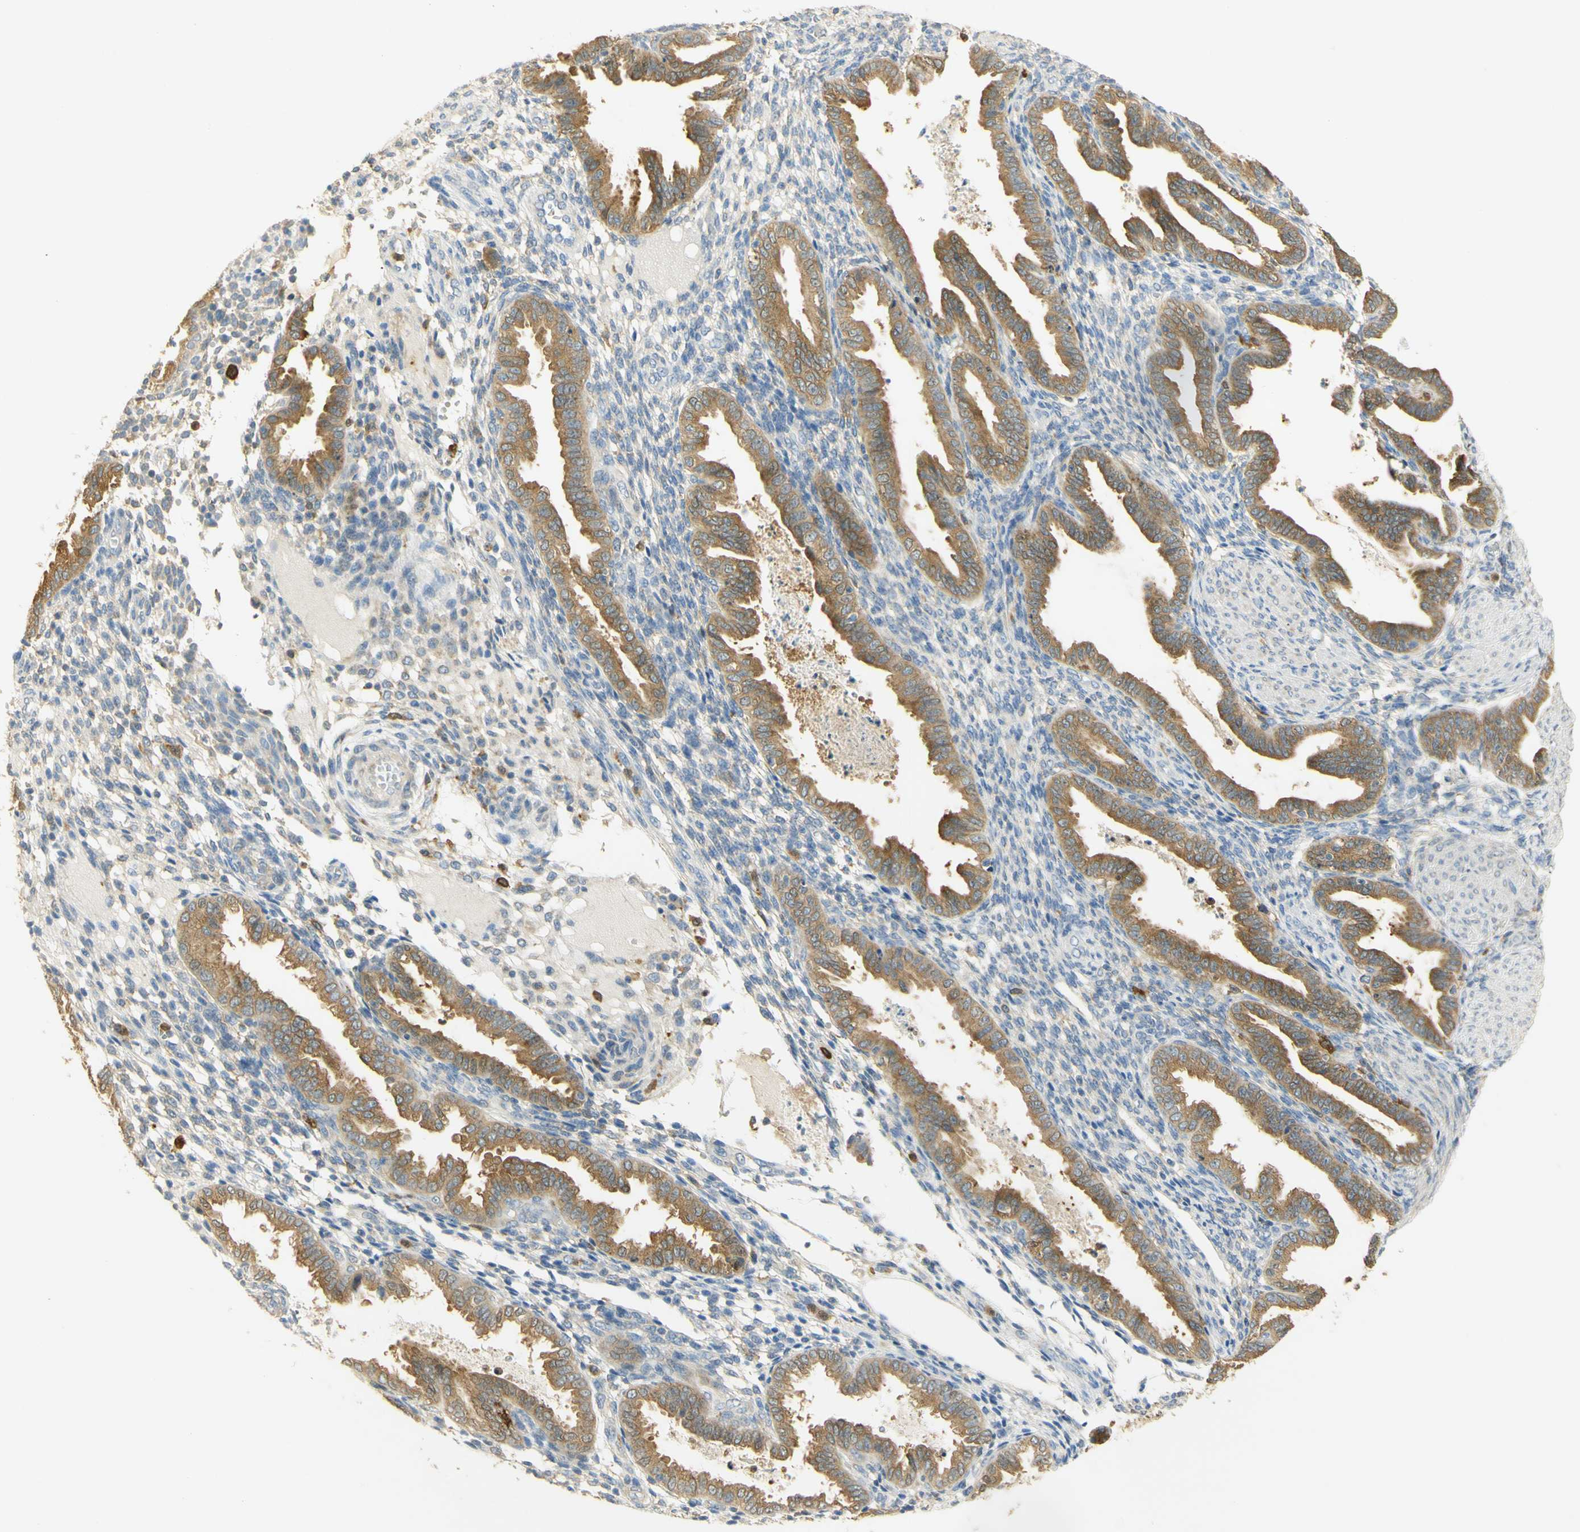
{"staining": {"intensity": "moderate", "quantity": "25%-75%", "location": "cytoplasmic/membranous"}, "tissue": "endometrium", "cell_type": "Cells in endometrial stroma", "image_type": "normal", "snomed": [{"axis": "morphology", "description": "Normal tissue, NOS"}, {"axis": "topography", "description": "Endometrium"}], "caption": "High-power microscopy captured an immunohistochemistry histopathology image of benign endometrium, revealing moderate cytoplasmic/membranous positivity in about 25%-75% of cells in endometrial stroma.", "gene": "PAK1", "patient": {"sex": "female", "age": 33}}